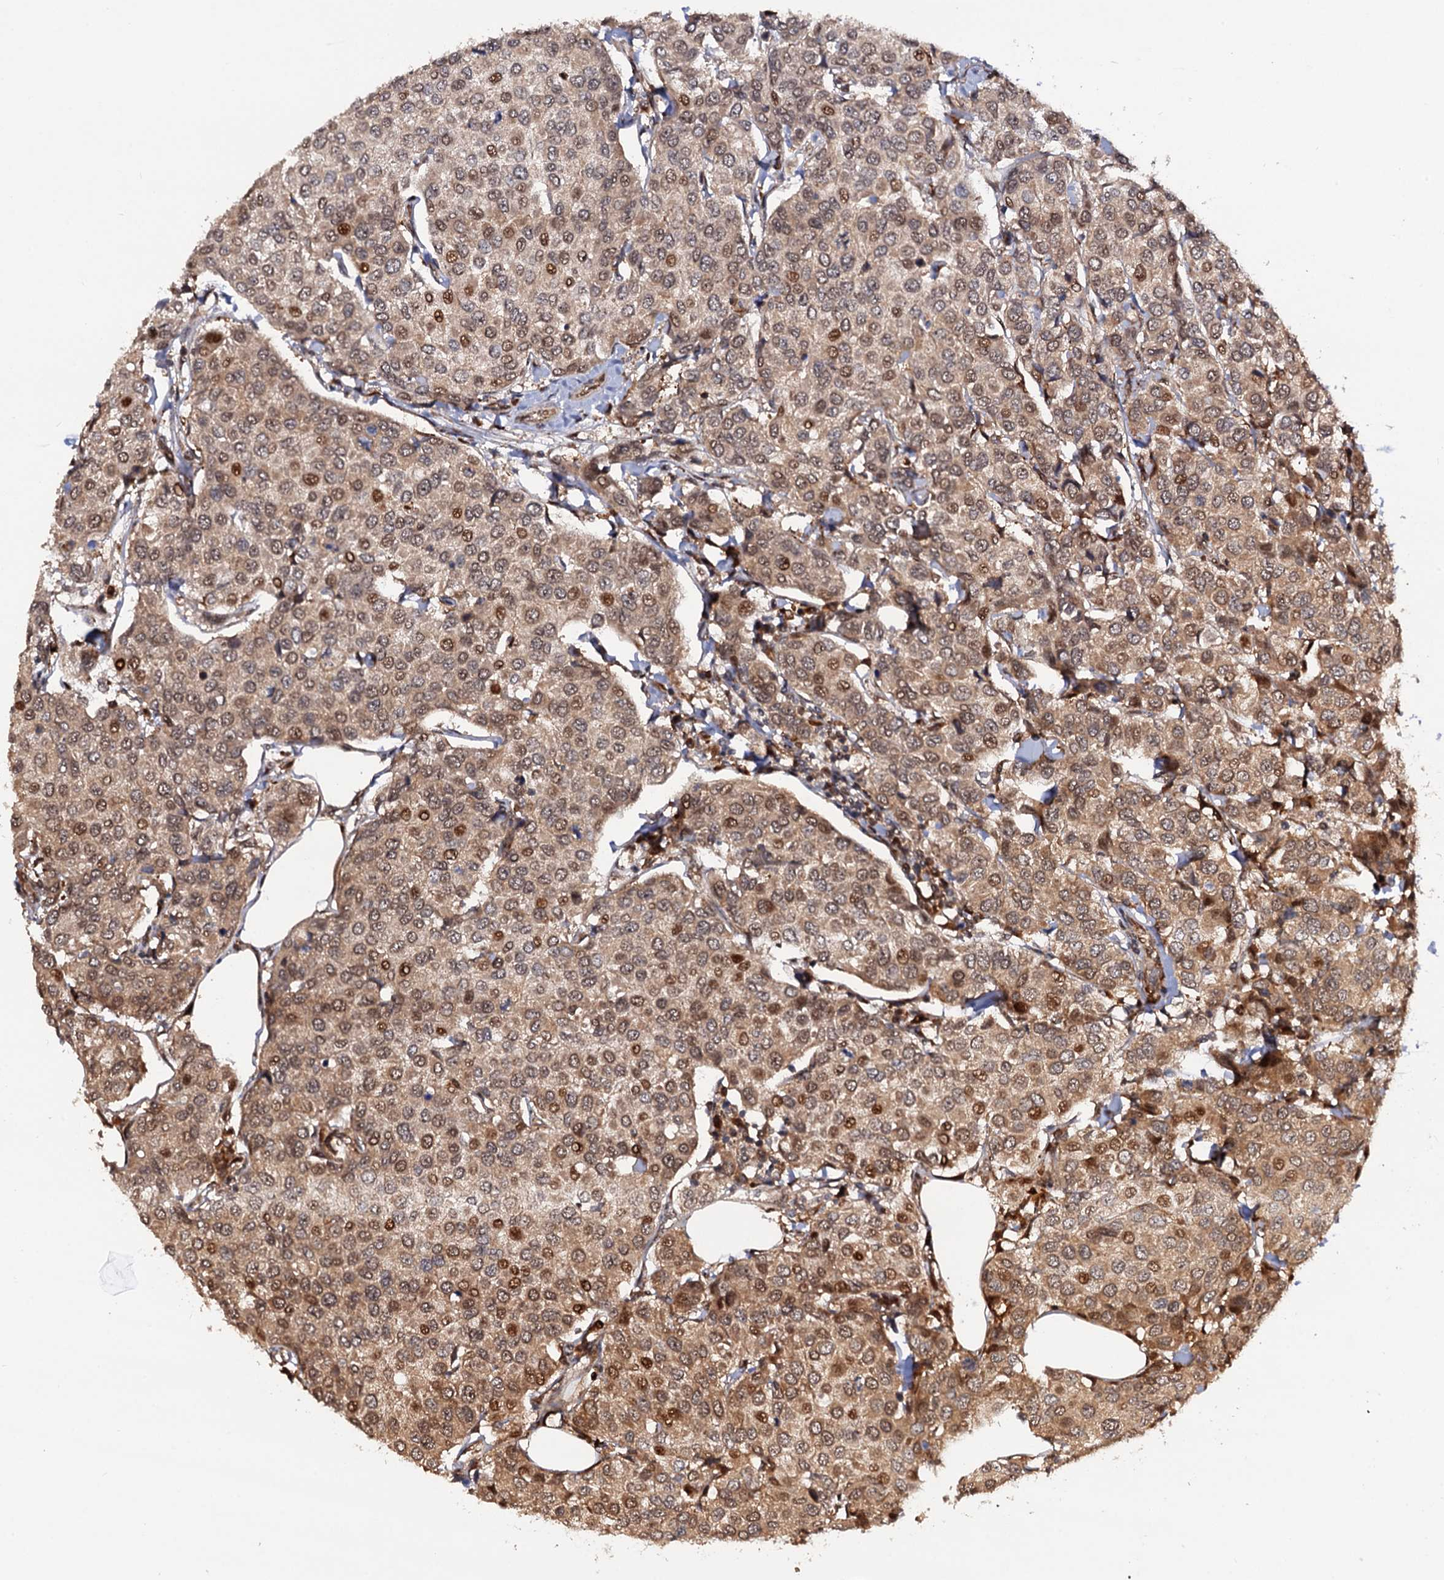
{"staining": {"intensity": "moderate", "quantity": ">75%", "location": "cytoplasmic/membranous,nuclear"}, "tissue": "breast cancer", "cell_type": "Tumor cells", "image_type": "cancer", "snomed": [{"axis": "morphology", "description": "Duct carcinoma"}, {"axis": "topography", "description": "Breast"}], "caption": "This micrograph exhibits immunohistochemistry staining of breast invasive ductal carcinoma, with medium moderate cytoplasmic/membranous and nuclear staining in approximately >75% of tumor cells.", "gene": "CDC23", "patient": {"sex": "female", "age": 55}}